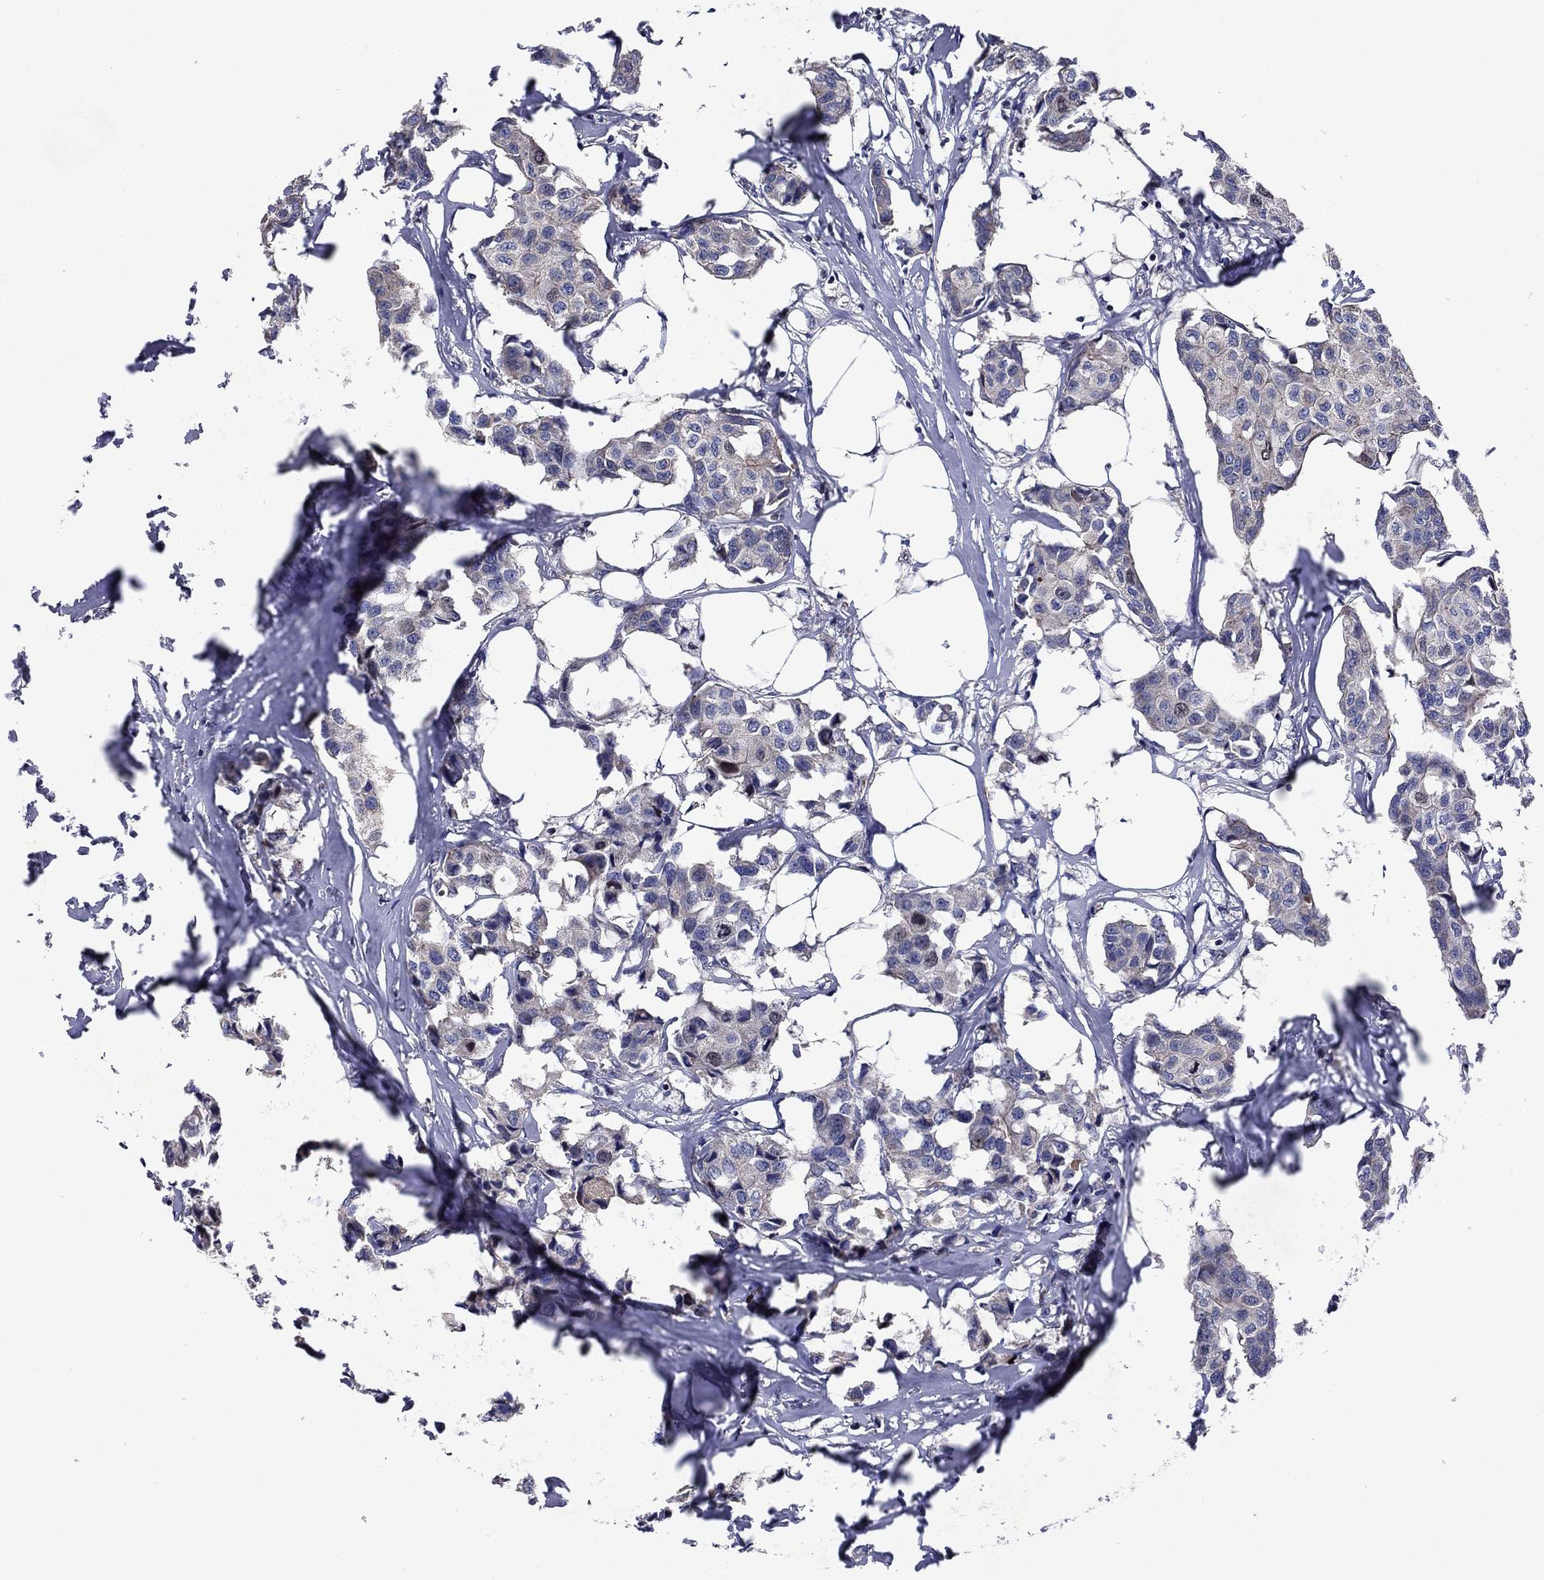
{"staining": {"intensity": "negative", "quantity": "none", "location": "none"}, "tissue": "breast cancer", "cell_type": "Tumor cells", "image_type": "cancer", "snomed": [{"axis": "morphology", "description": "Duct carcinoma"}, {"axis": "topography", "description": "Breast"}], "caption": "Tumor cells are negative for protein expression in human breast invasive ductal carcinoma. (Stains: DAB (3,3'-diaminobenzidine) immunohistochemistry with hematoxylin counter stain, Microscopy: brightfield microscopy at high magnification).", "gene": "KIF22", "patient": {"sex": "female", "age": 80}}